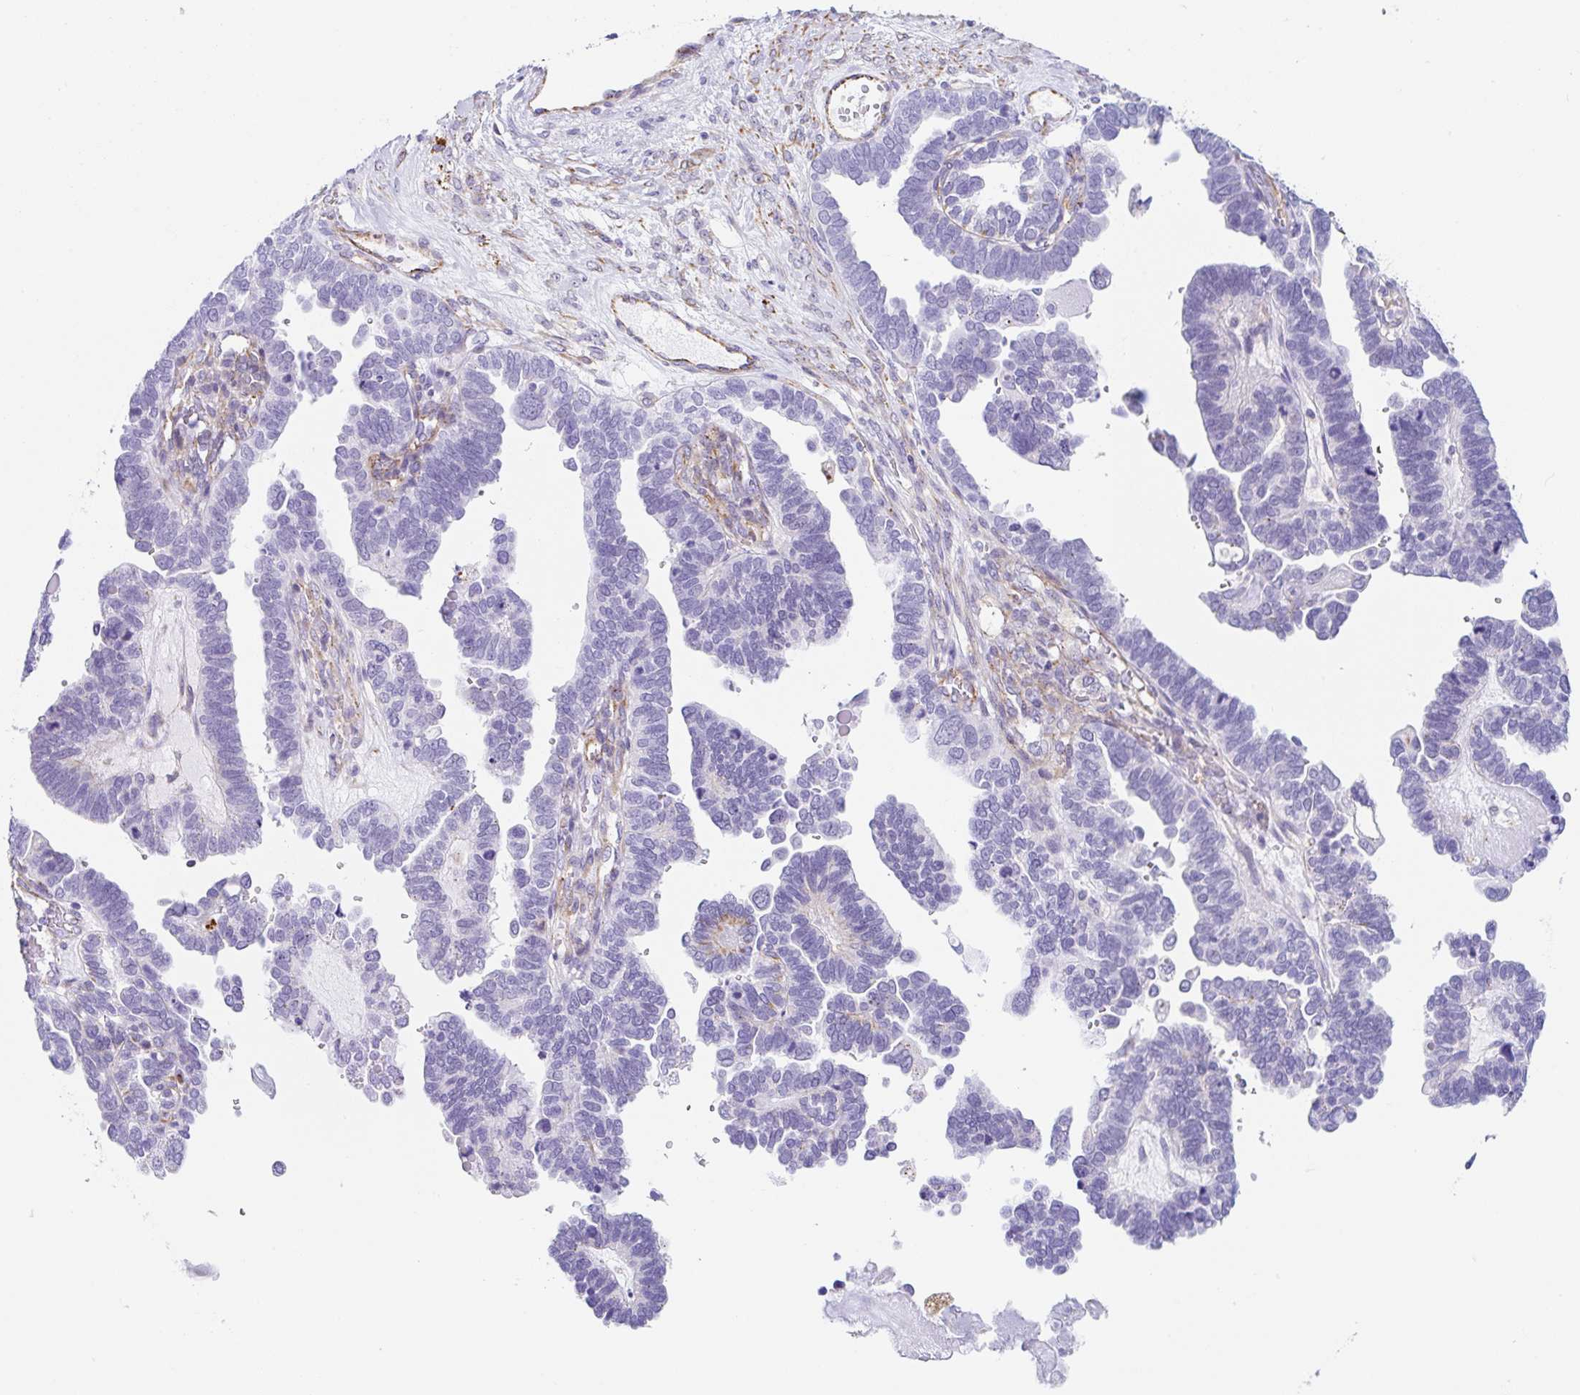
{"staining": {"intensity": "negative", "quantity": "none", "location": "none"}, "tissue": "ovarian cancer", "cell_type": "Tumor cells", "image_type": "cancer", "snomed": [{"axis": "morphology", "description": "Cystadenocarcinoma, serous, NOS"}, {"axis": "topography", "description": "Ovary"}], "caption": "This histopathology image is of ovarian cancer (serous cystadenocarcinoma) stained with immunohistochemistry (IHC) to label a protein in brown with the nuclei are counter-stained blue. There is no positivity in tumor cells.", "gene": "DKK4", "patient": {"sex": "female", "age": 51}}